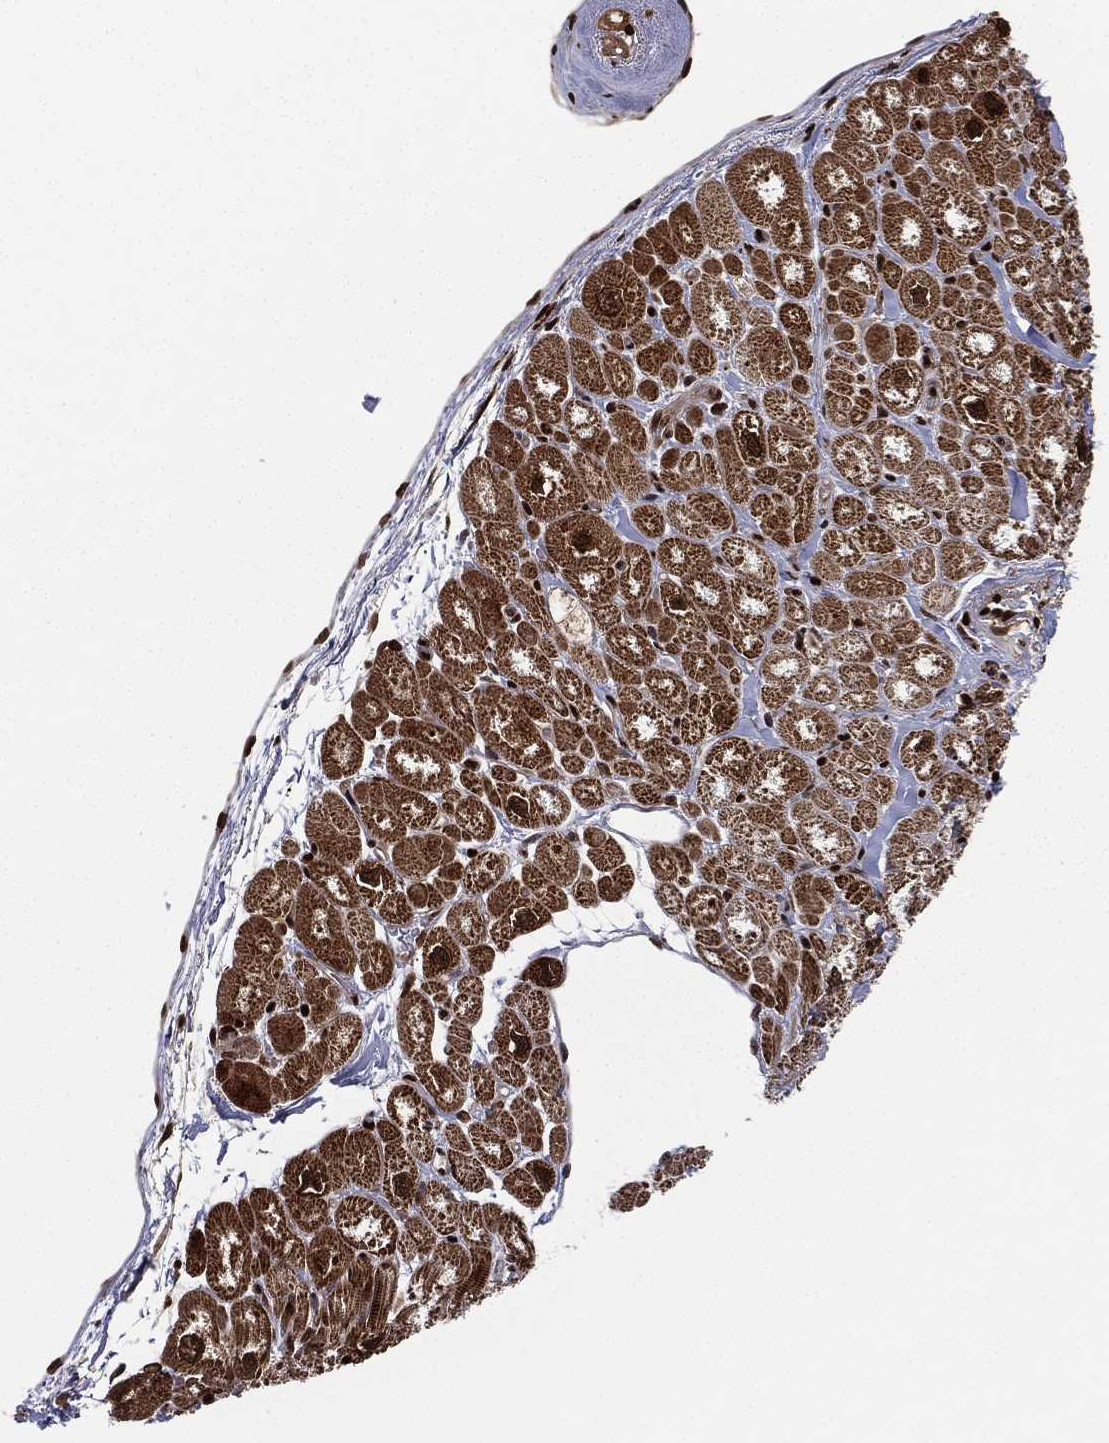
{"staining": {"intensity": "strong", "quantity": ">75%", "location": "cytoplasmic/membranous"}, "tissue": "heart muscle", "cell_type": "Cardiomyocytes", "image_type": "normal", "snomed": [{"axis": "morphology", "description": "Normal tissue, NOS"}, {"axis": "topography", "description": "Heart"}], "caption": "Heart muscle stained with IHC reveals strong cytoplasmic/membranous staining in approximately >75% of cardiomyocytes.", "gene": "LMNB1", "patient": {"sex": "male", "age": 55}}